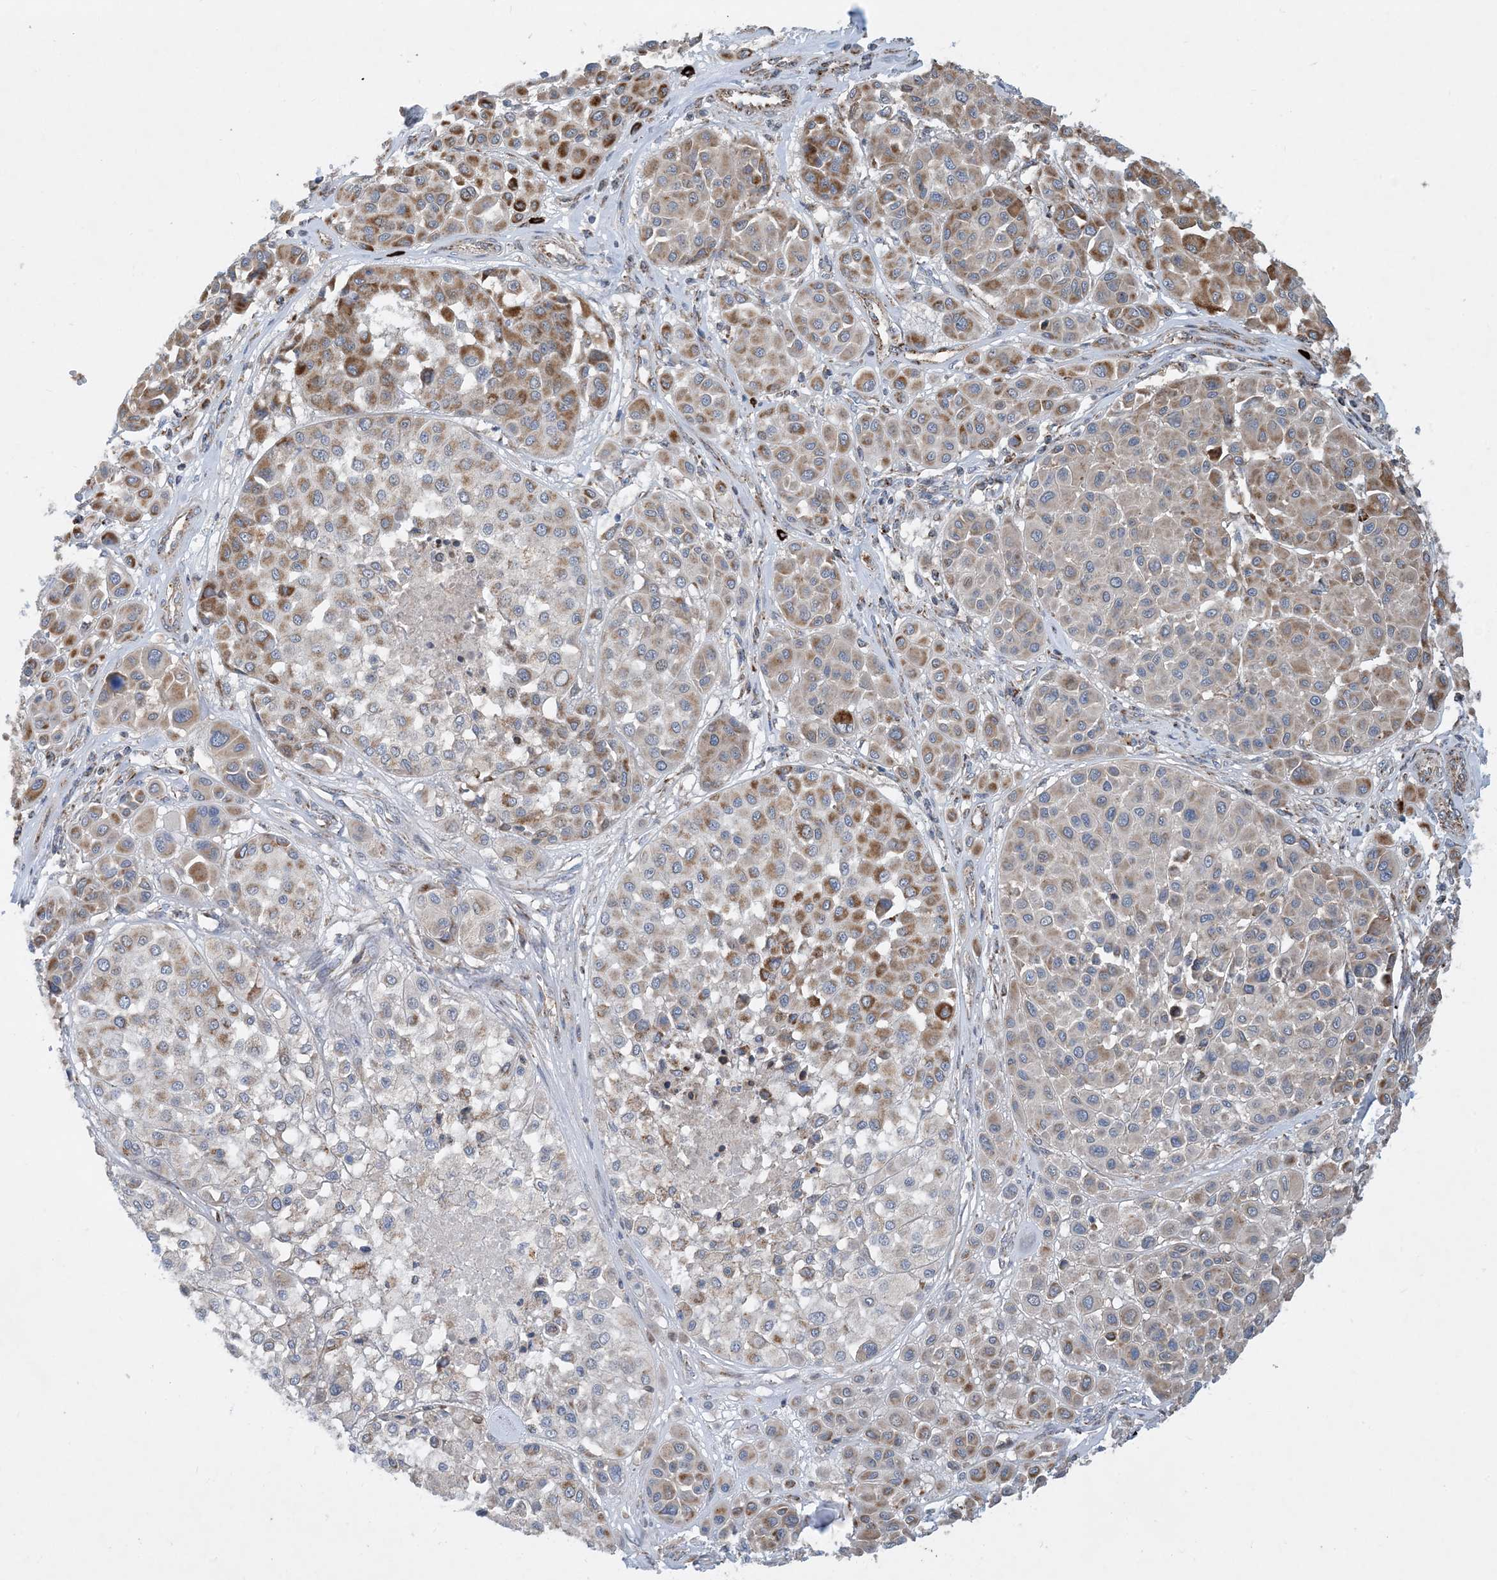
{"staining": {"intensity": "moderate", "quantity": "25%-75%", "location": "cytoplasmic/membranous"}, "tissue": "melanoma", "cell_type": "Tumor cells", "image_type": "cancer", "snomed": [{"axis": "morphology", "description": "Malignant melanoma, Metastatic site"}, {"axis": "topography", "description": "Soft tissue"}], "caption": "Immunohistochemical staining of human melanoma reveals medium levels of moderate cytoplasmic/membranous staining in about 25%-75% of tumor cells.", "gene": "PCDHGA1", "patient": {"sex": "male", "age": 41}}